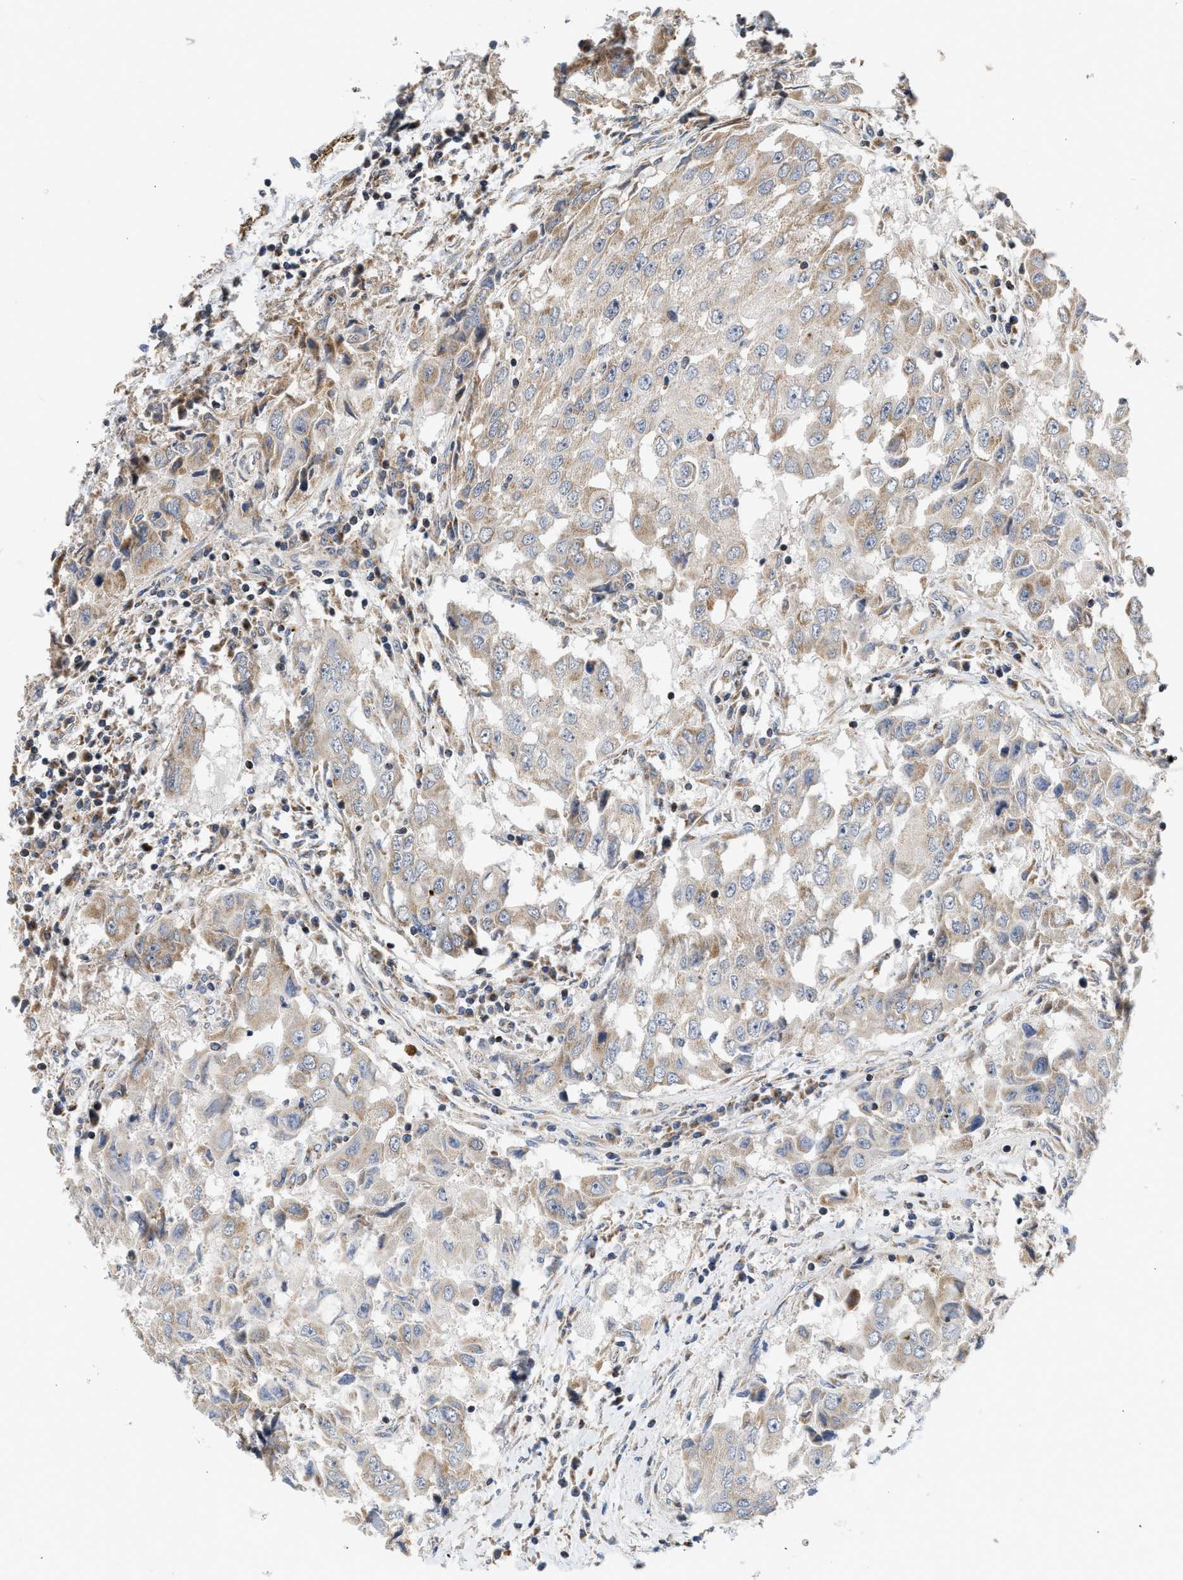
{"staining": {"intensity": "weak", "quantity": ">75%", "location": "cytoplasmic/membranous"}, "tissue": "breast cancer", "cell_type": "Tumor cells", "image_type": "cancer", "snomed": [{"axis": "morphology", "description": "Duct carcinoma"}, {"axis": "topography", "description": "Breast"}], "caption": "Protein expression analysis of invasive ductal carcinoma (breast) shows weak cytoplasmic/membranous staining in approximately >75% of tumor cells. (brown staining indicates protein expression, while blue staining denotes nuclei).", "gene": "PIM1", "patient": {"sex": "female", "age": 27}}